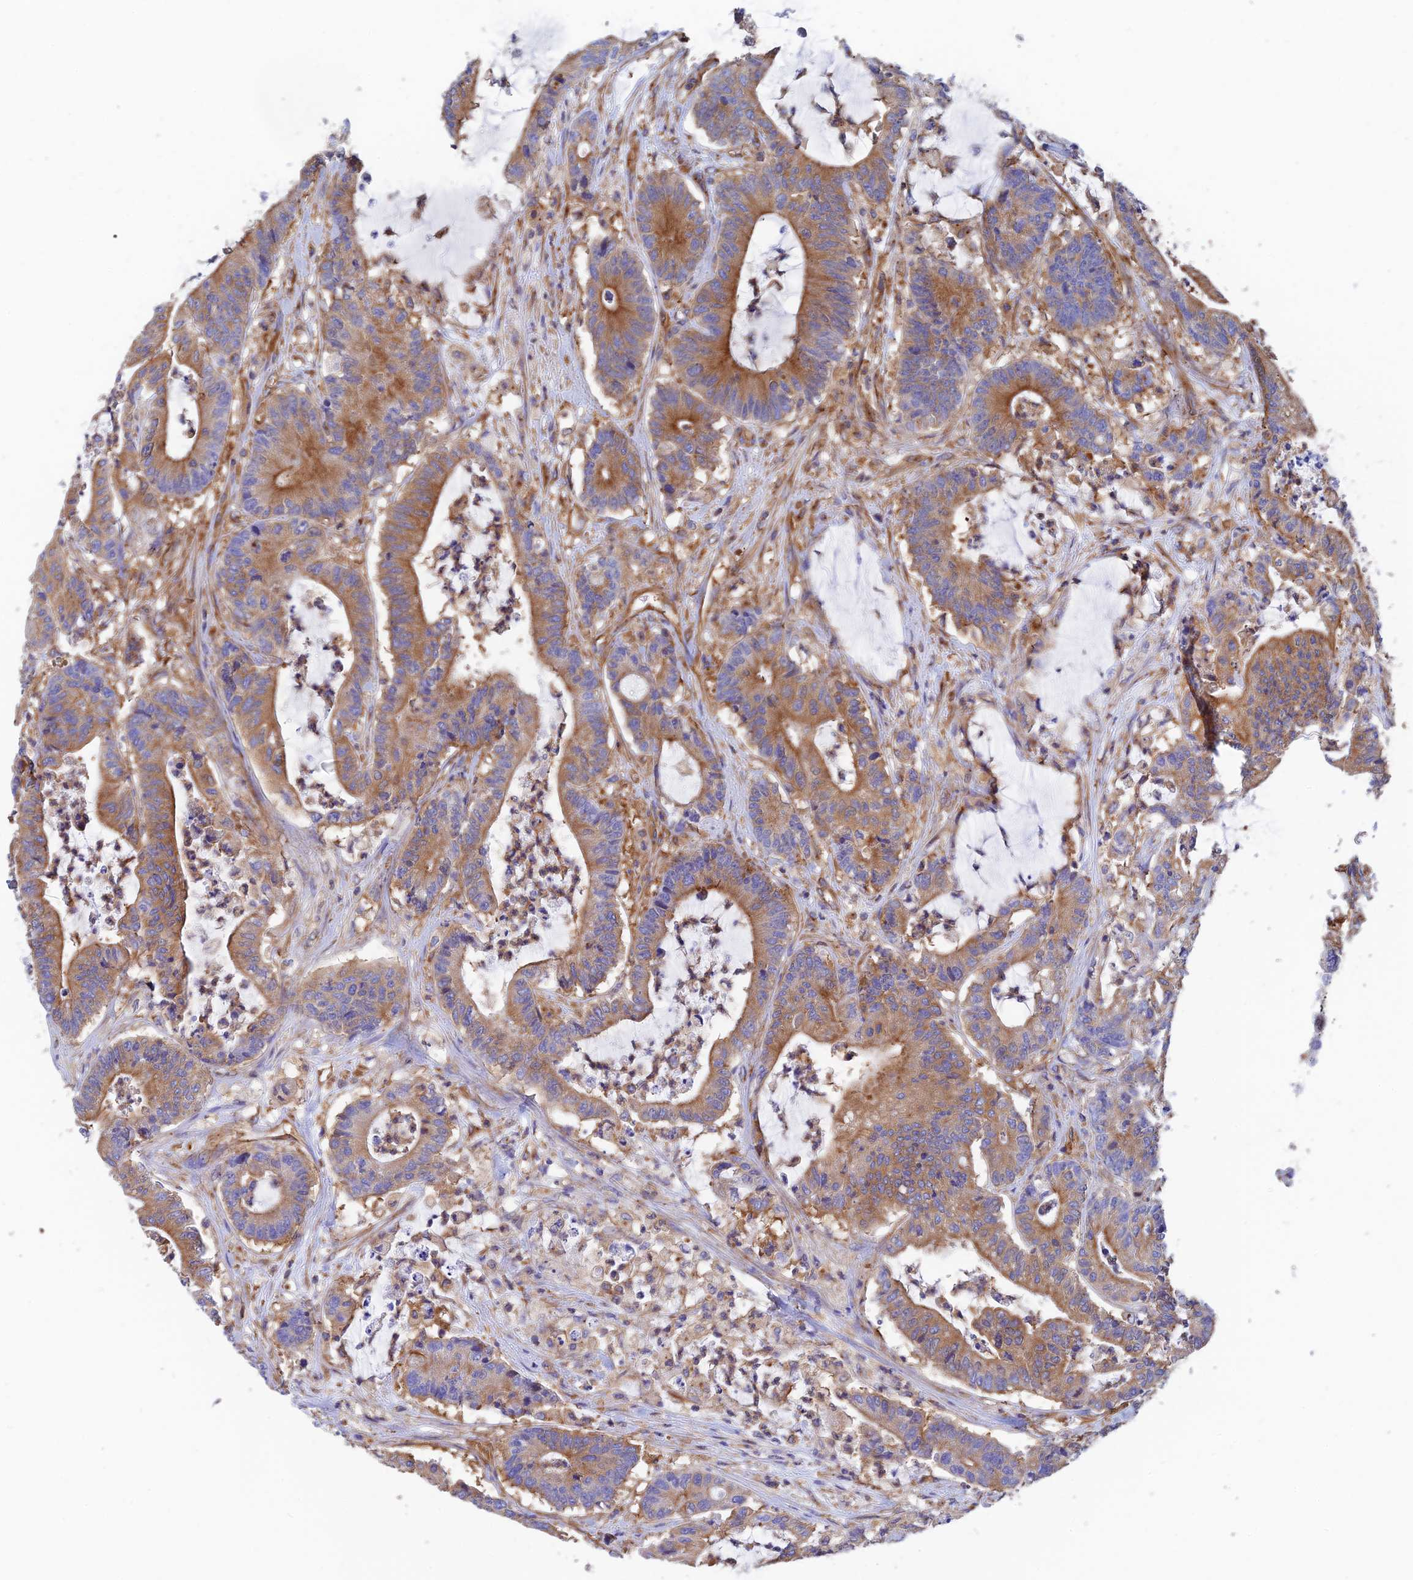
{"staining": {"intensity": "strong", "quantity": "25%-75%", "location": "cytoplasmic/membranous"}, "tissue": "colorectal cancer", "cell_type": "Tumor cells", "image_type": "cancer", "snomed": [{"axis": "morphology", "description": "Adenocarcinoma, NOS"}, {"axis": "topography", "description": "Colon"}], "caption": "Immunohistochemistry (IHC) (DAB (3,3'-diaminobenzidine)) staining of human adenocarcinoma (colorectal) reveals strong cytoplasmic/membranous protein positivity in approximately 25%-75% of tumor cells.", "gene": "DCTN2", "patient": {"sex": "female", "age": 84}}